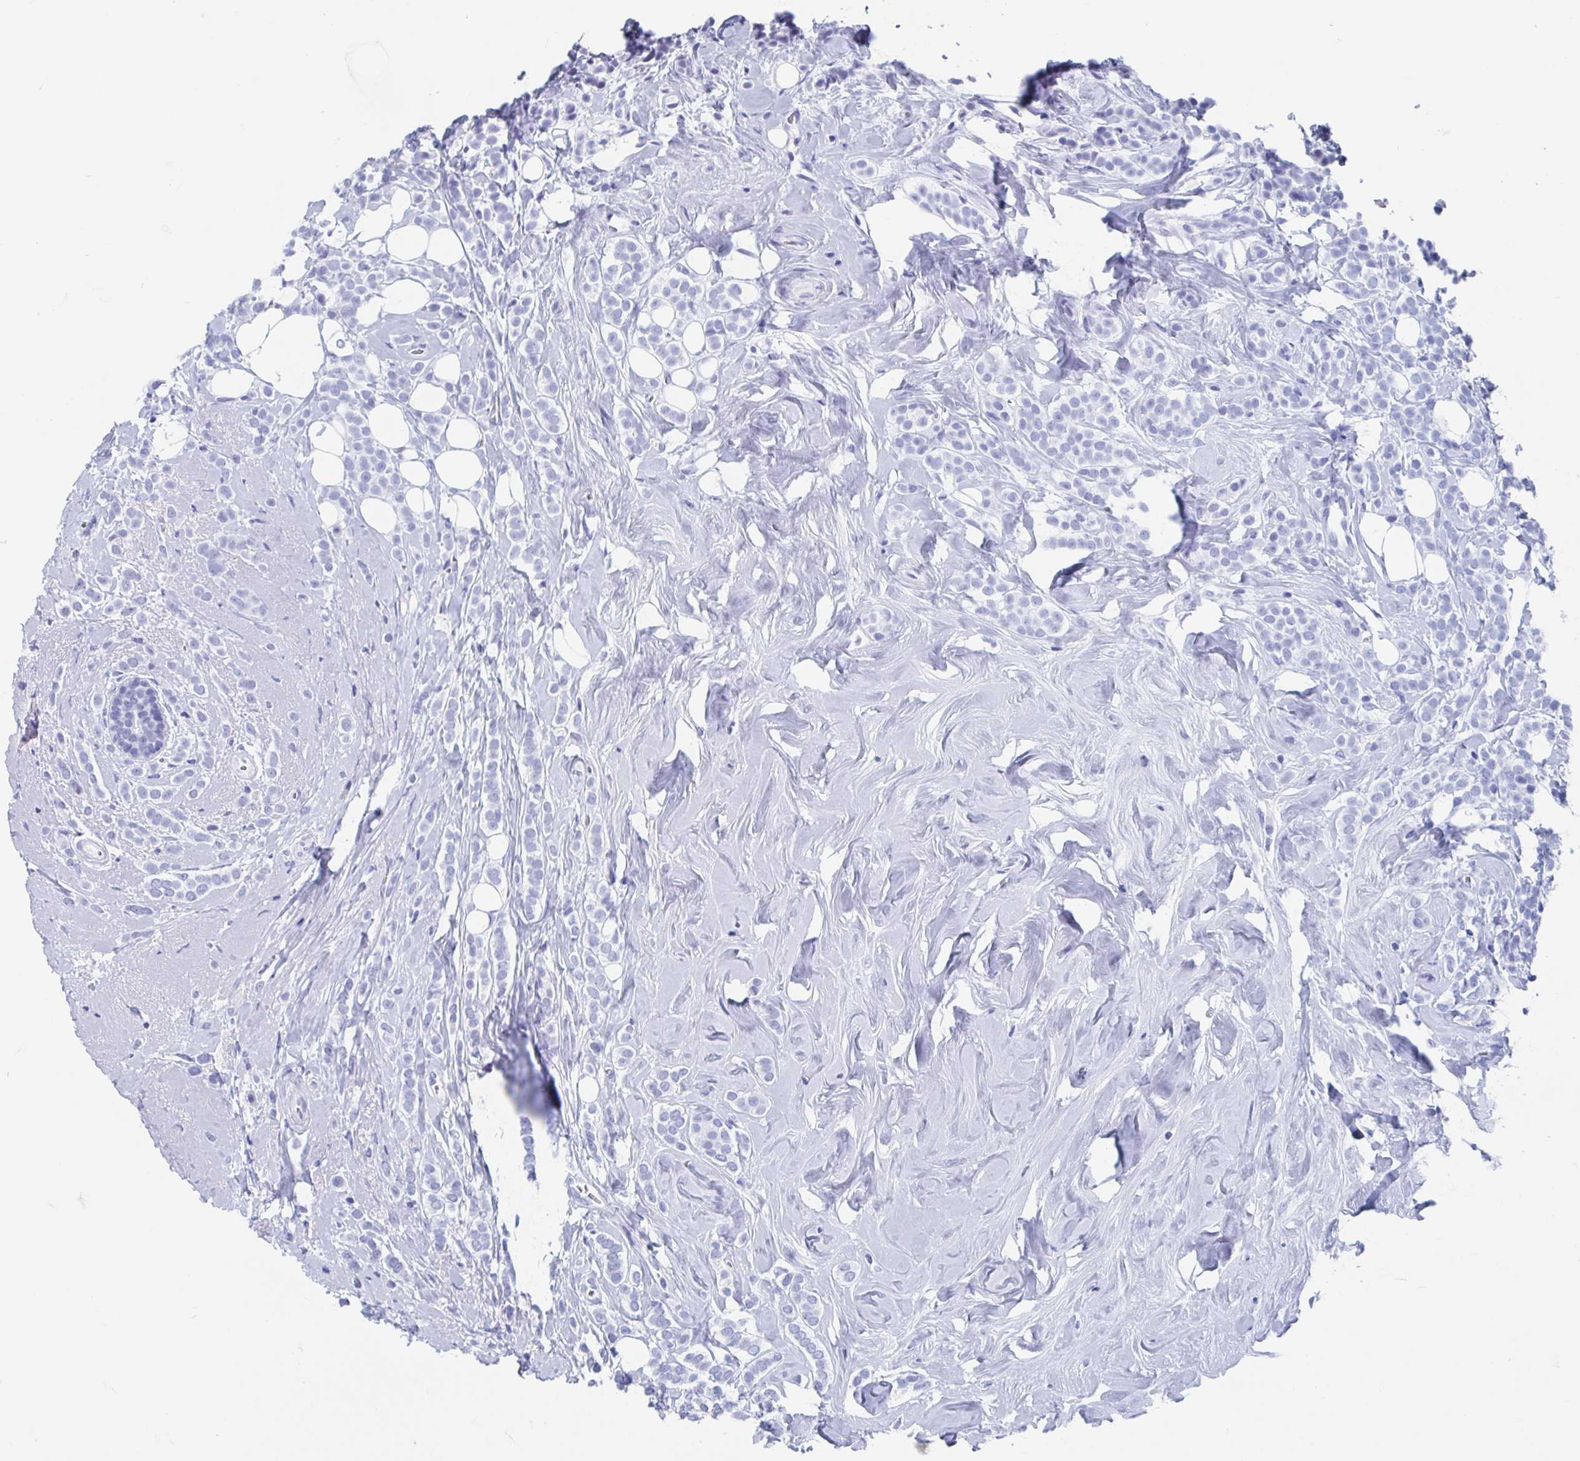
{"staining": {"intensity": "negative", "quantity": "none", "location": "none"}, "tissue": "breast cancer", "cell_type": "Tumor cells", "image_type": "cancer", "snomed": [{"axis": "morphology", "description": "Lobular carcinoma"}, {"axis": "topography", "description": "Breast"}], "caption": "Immunohistochemistry of breast cancer reveals no expression in tumor cells.", "gene": "HDGFL1", "patient": {"sex": "female", "age": 49}}